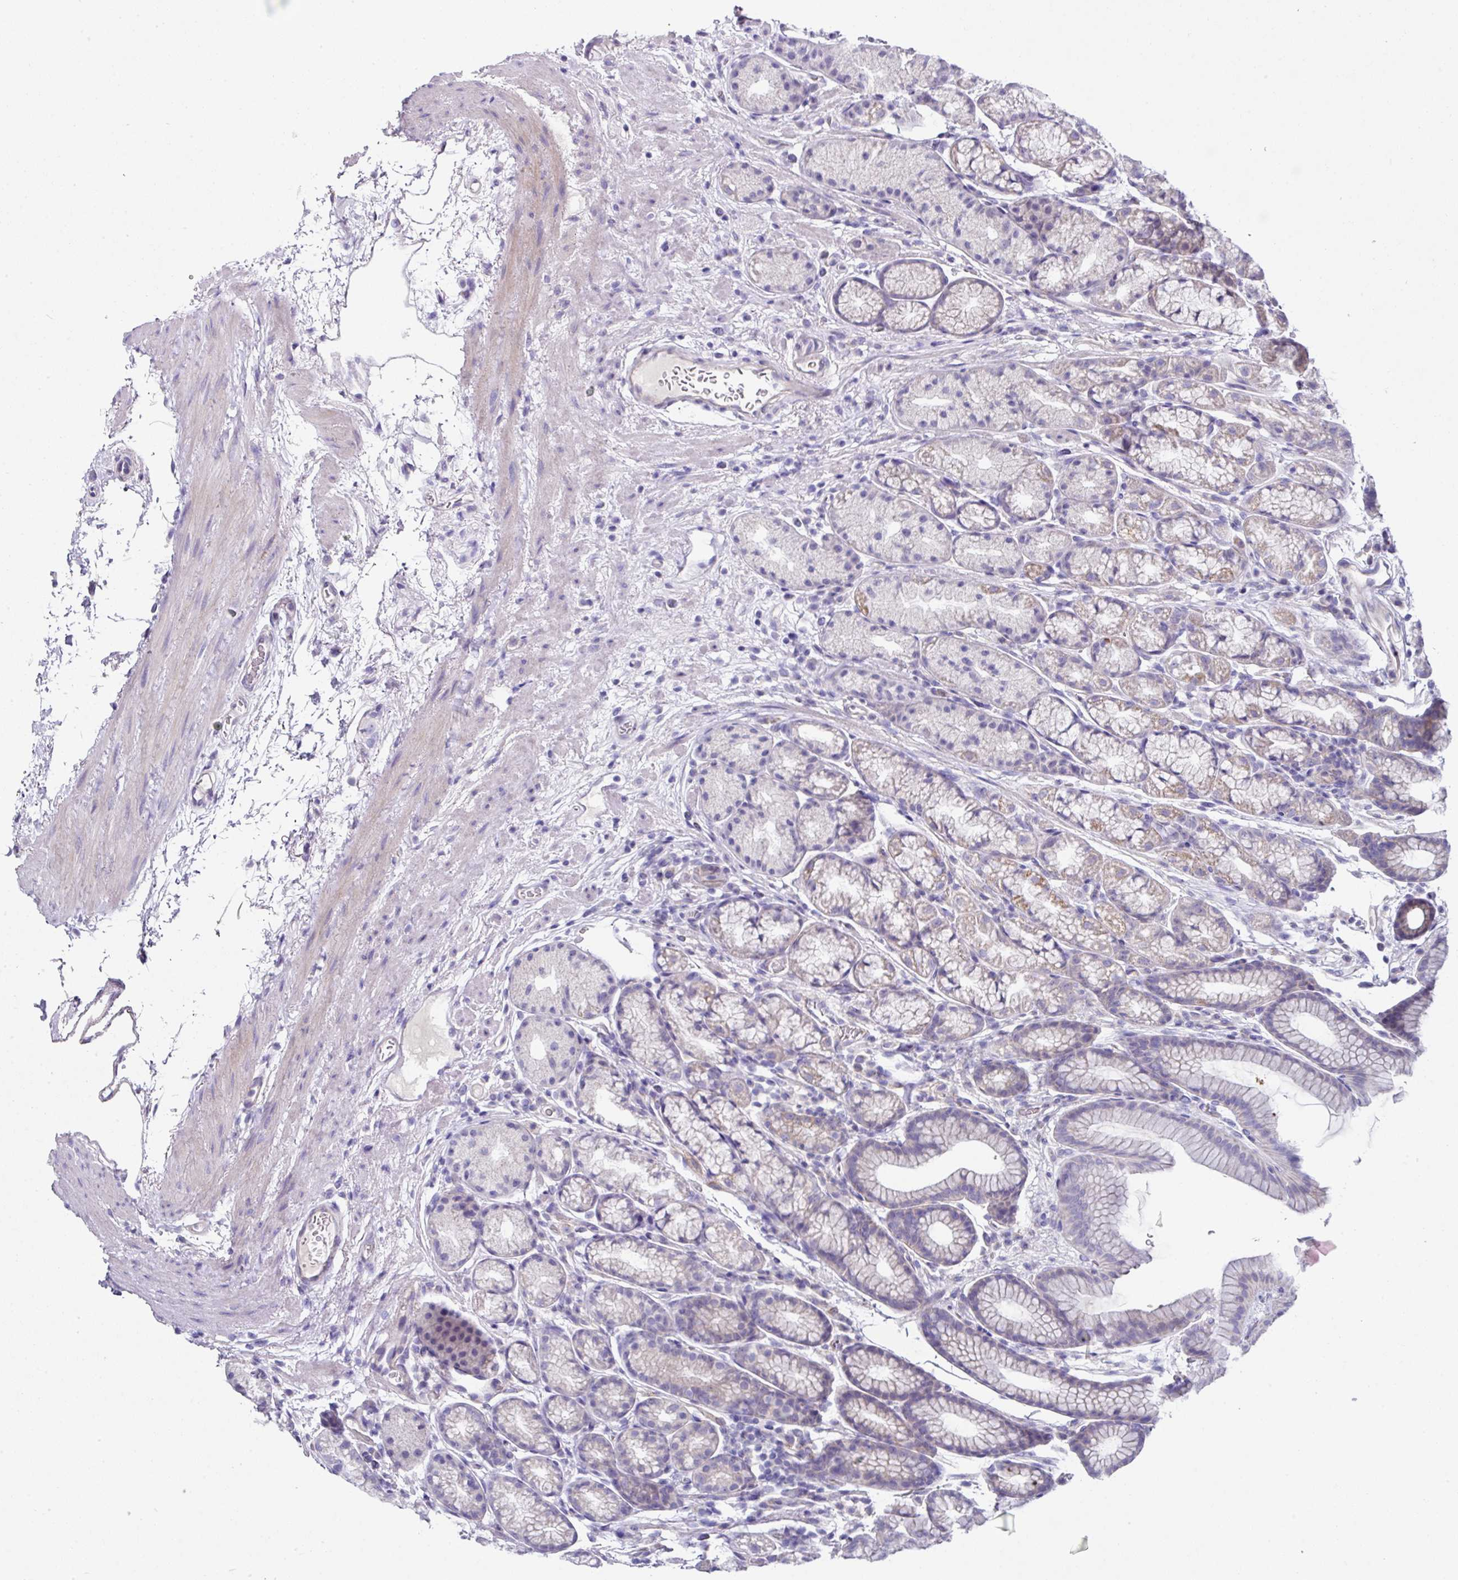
{"staining": {"intensity": "weak", "quantity": "25%-75%", "location": "cytoplasmic/membranous"}, "tissue": "stomach", "cell_type": "Glandular cells", "image_type": "normal", "snomed": [{"axis": "morphology", "description": "Normal tissue, NOS"}, {"axis": "topography", "description": "Stomach, lower"}], "caption": "About 25%-75% of glandular cells in benign stomach display weak cytoplasmic/membranous protein positivity as visualized by brown immunohistochemical staining.", "gene": "CLDN1", "patient": {"sex": "male", "age": 67}}